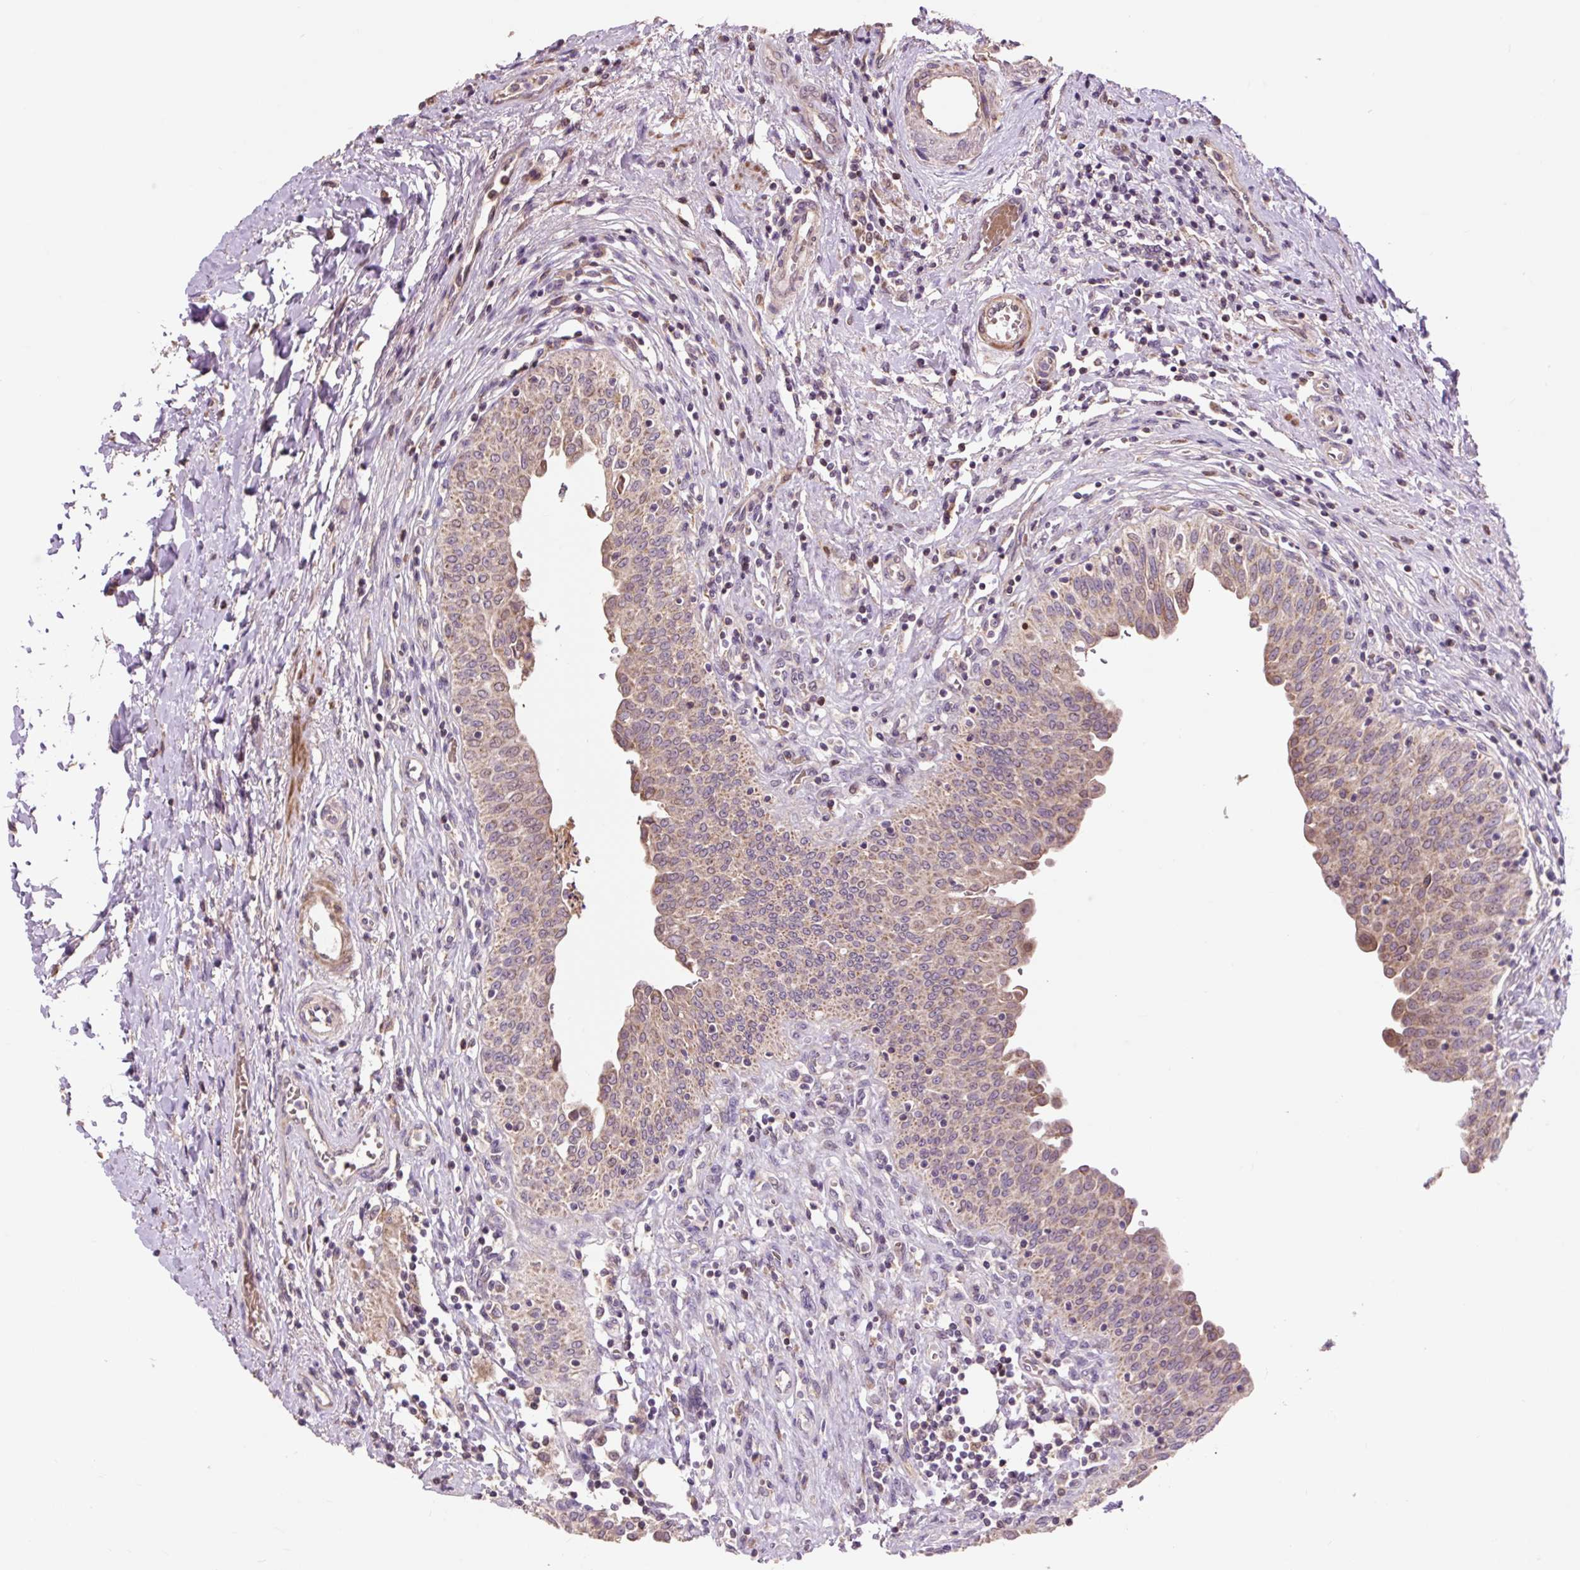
{"staining": {"intensity": "weak", "quantity": ">75%", "location": "cytoplasmic/membranous"}, "tissue": "urinary bladder", "cell_type": "Urothelial cells", "image_type": "normal", "snomed": [{"axis": "morphology", "description": "Normal tissue, NOS"}, {"axis": "topography", "description": "Urinary bladder"}], "caption": "IHC histopathology image of benign urinary bladder stained for a protein (brown), which displays low levels of weak cytoplasmic/membranous positivity in about >75% of urothelial cells.", "gene": "PRIMPOL", "patient": {"sex": "male", "age": 71}}